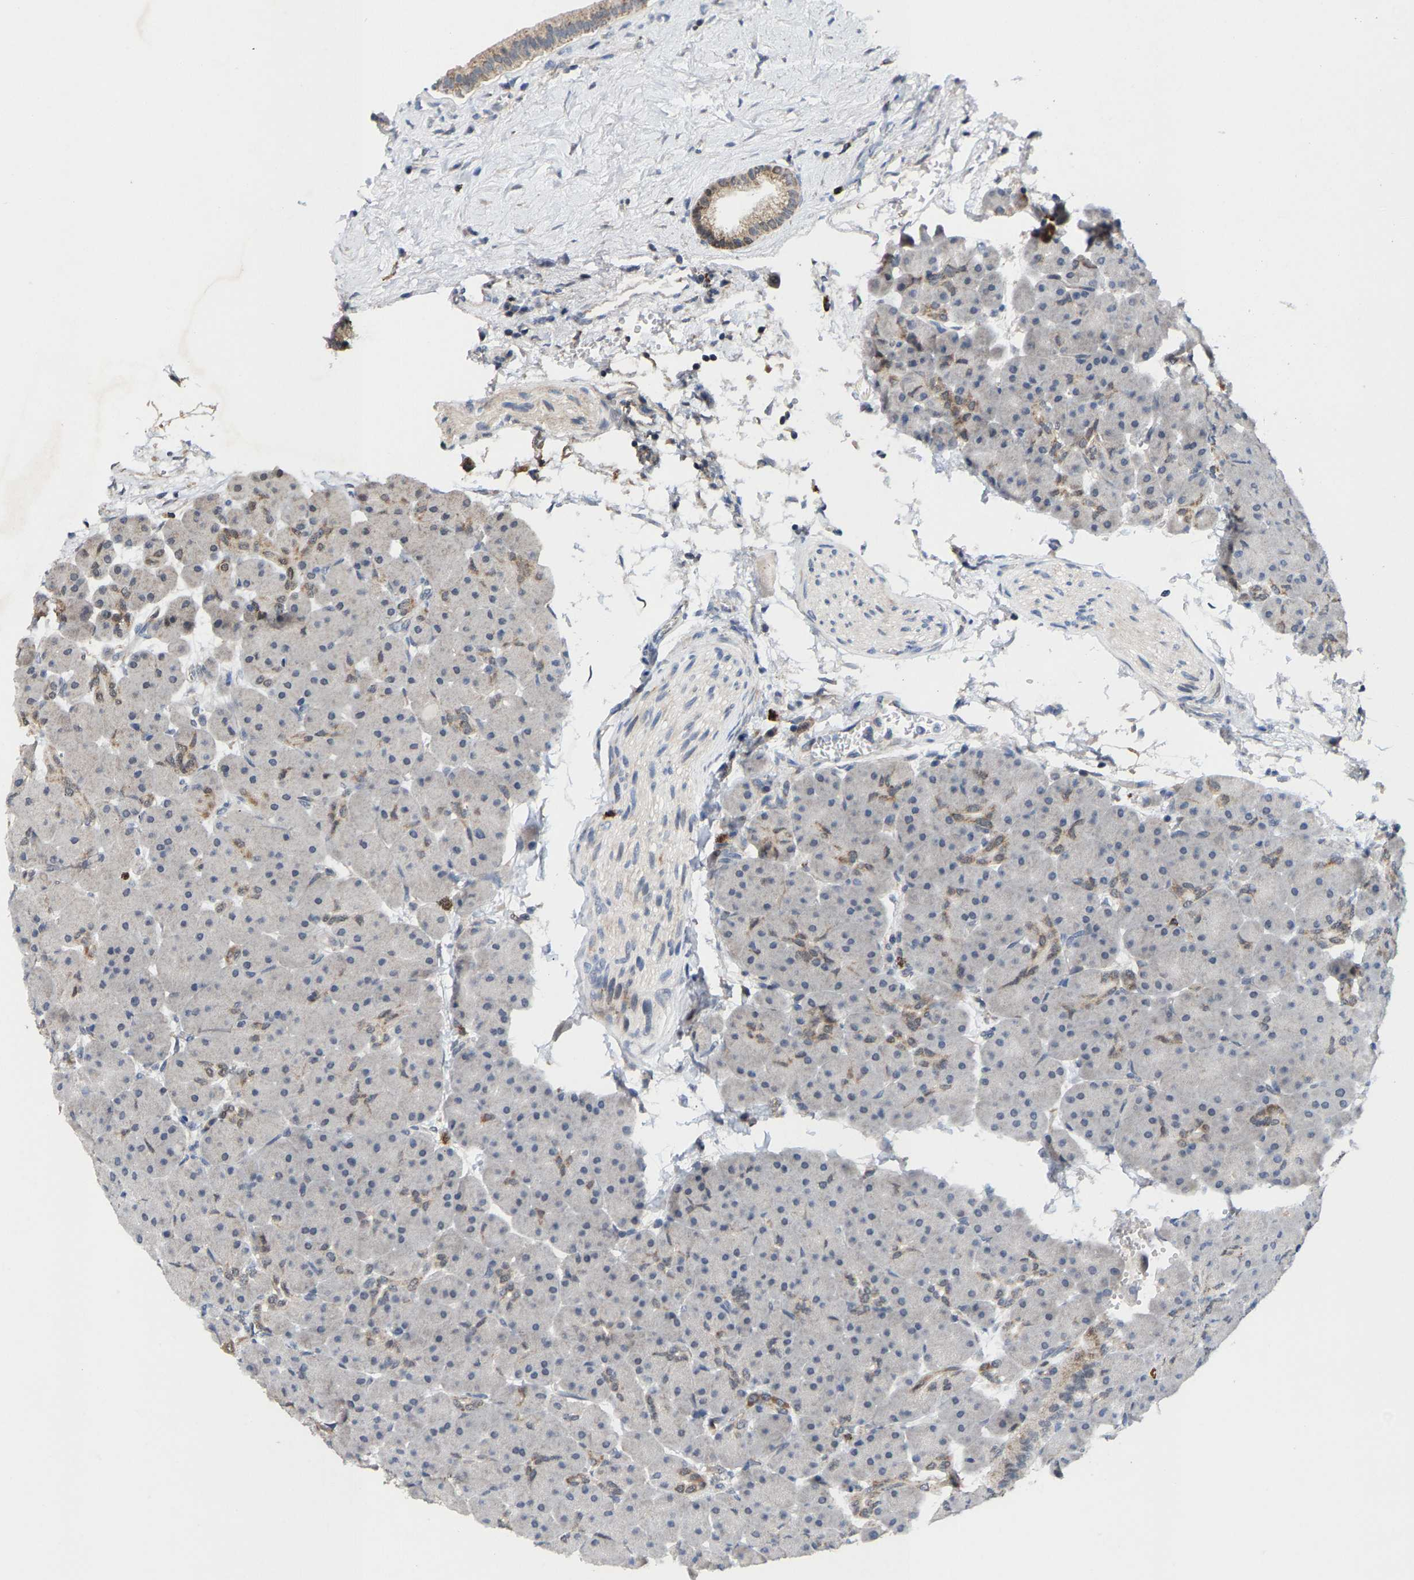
{"staining": {"intensity": "moderate", "quantity": "<25%", "location": "cytoplasmic/membranous"}, "tissue": "pancreas", "cell_type": "Exocrine glandular cells", "image_type": "normal", "snomed": [{"axis": "morphology", "description": "Normal tissue, NOS"}, {"axis": "topography", "description": "Pancreas"}], "caption": "A brown stain highlights moderate cytoplasmic/membranous expression of a protein in exocrine glandular cells of normal pancreas.", "gene": "TDRKH", "patient": {"sex": "male", "age": 66}}